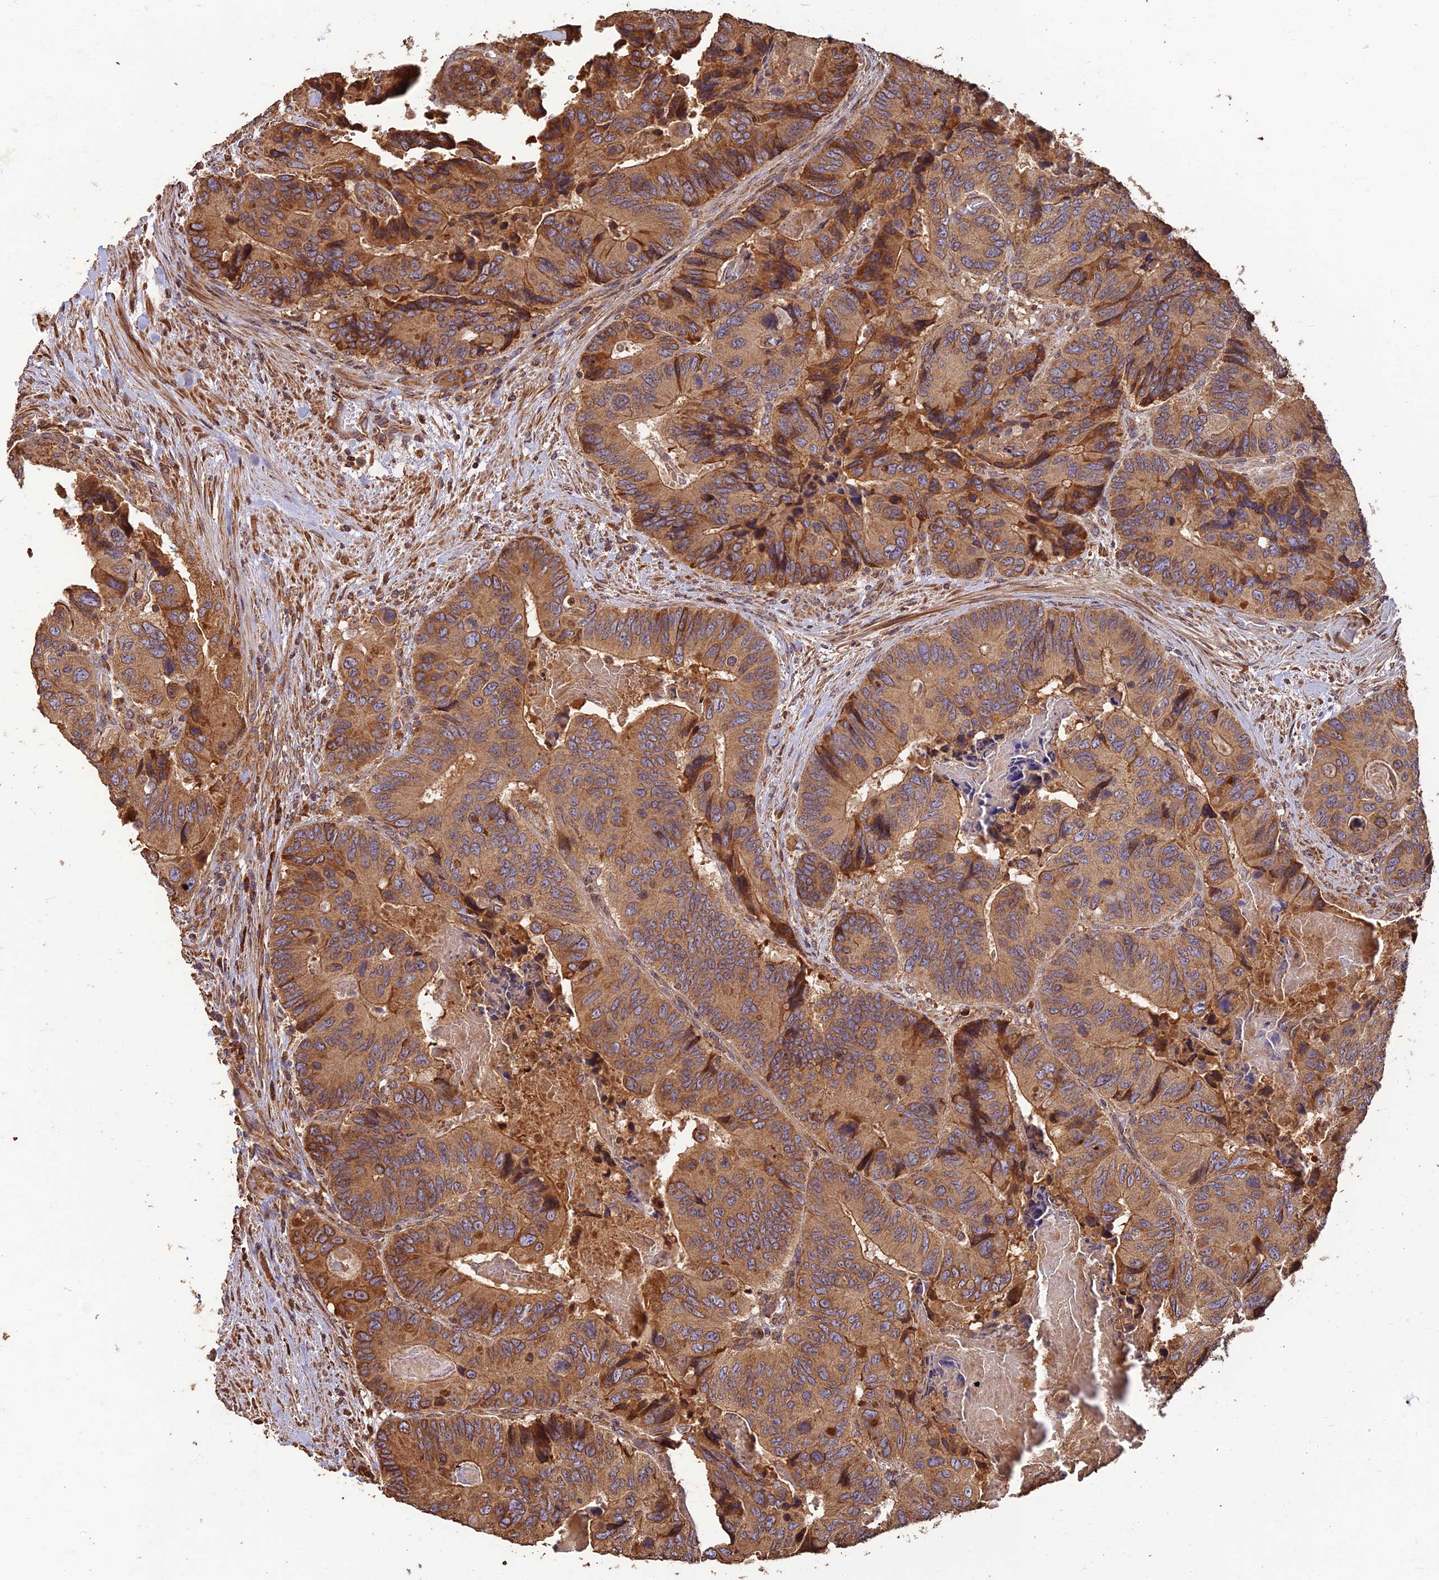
{"staining": {"intensity": "moderate", "quantity": ">75%", "location": "cytoplasmic/membranous"}, "tissue": "colorectal cancer", "cell_type": "Tumor cells", "image_type": "cancer", "snomed": [{"axis": "morphology", "description": "Adenocarcinoma, NOS"}, {"axis": "topography", "description": "Colon"}], "caption": "Tumor cells reveal moderate cytoplasmic/membranous expression in about >75% of cells in colorectal cancer (adenocarcinoma). (Stains: DAB (3,3'-diaminobenzidine) in brown, nuclei in blue, Microscopy: brightfield microscopy at high magnification).", "gene": "CORO1C", "patient": {"sex": "male", "age": 84}}